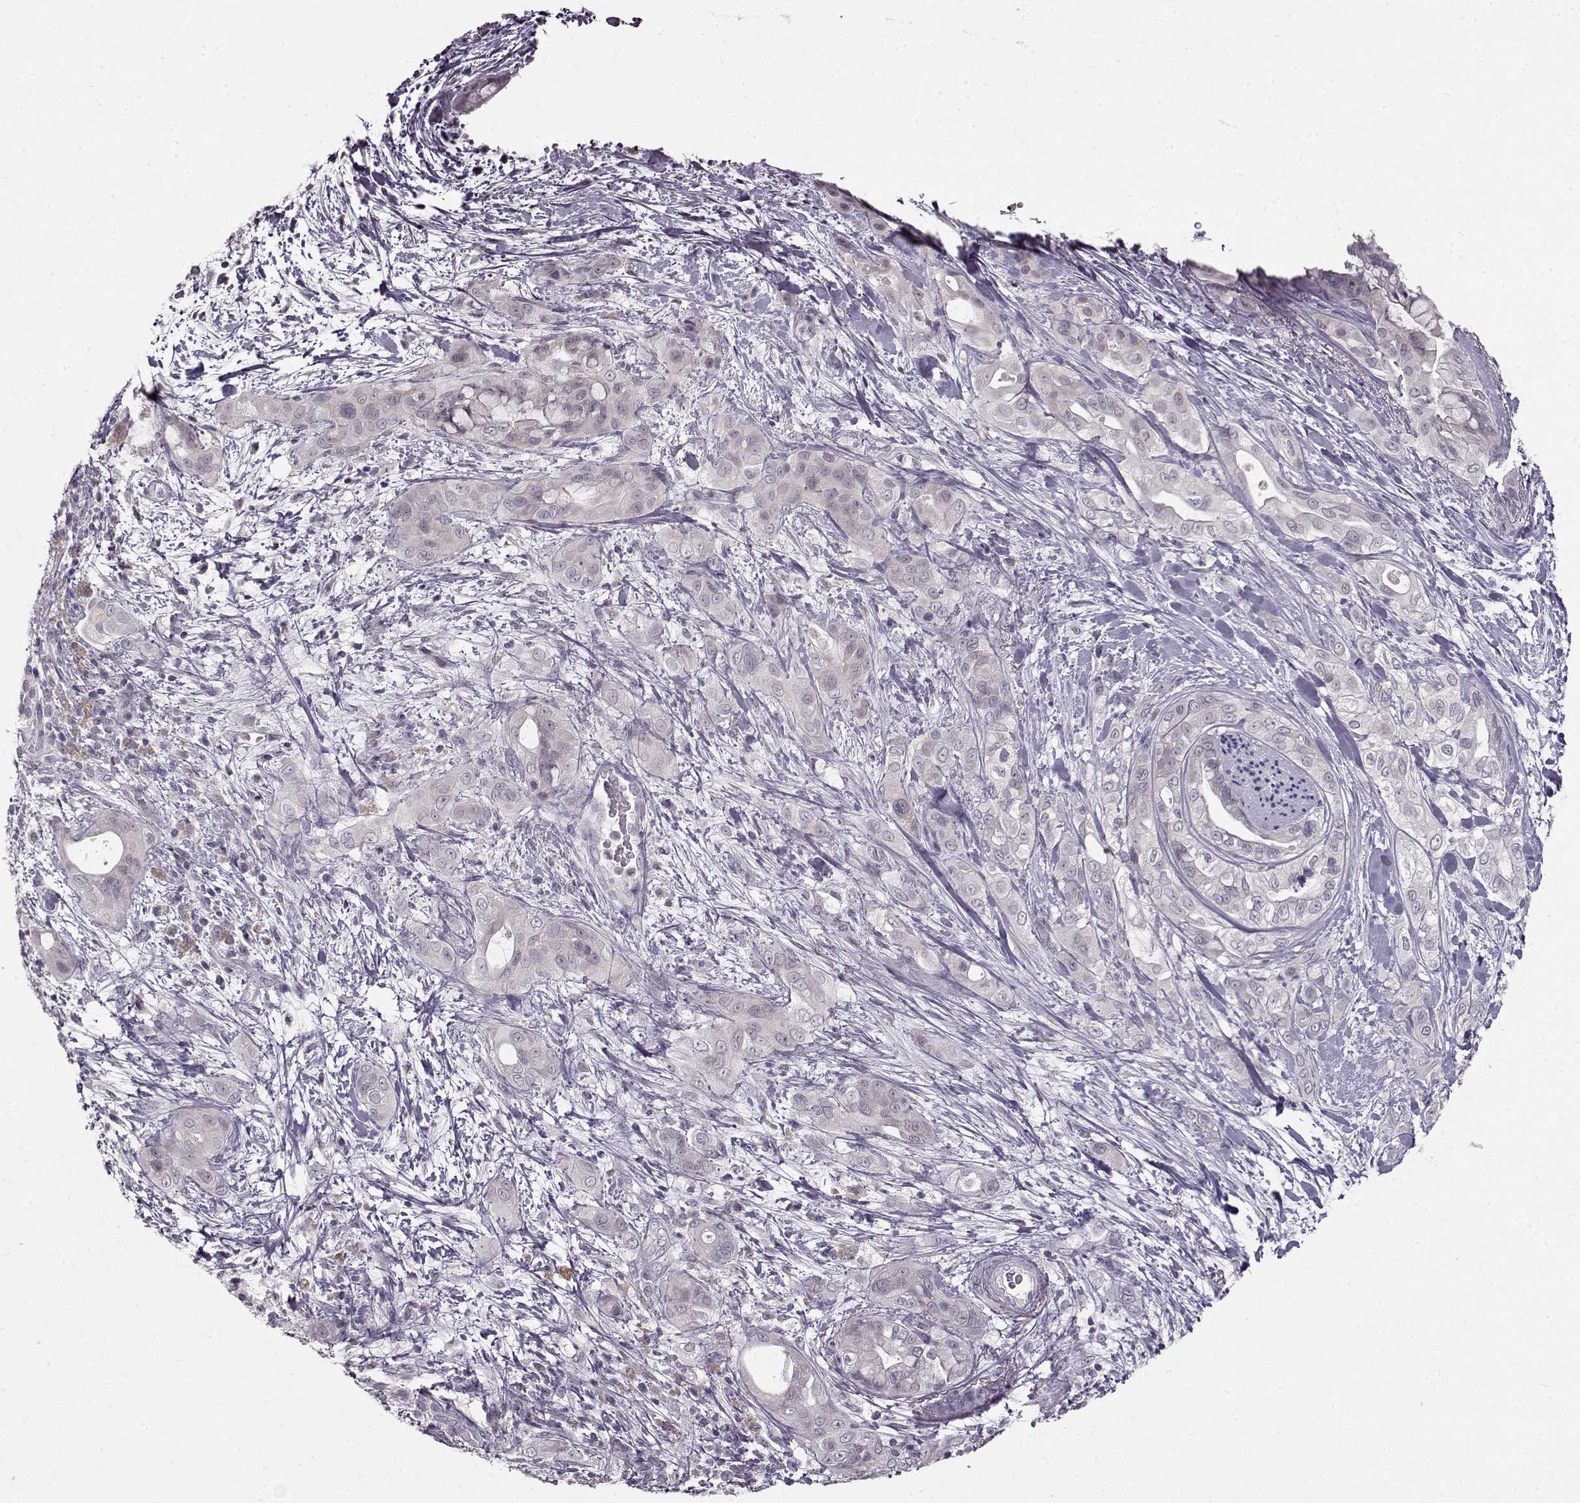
{"staining": {"intensity": "negative", "quantity": "none", "location": "none"}, "tissue": "pancreatic cancer", "cell_type": "Tumor cells", "image_type": "cancer", "snomed": [{"axis": "morphology", "description": "Adenocarcinoma, NOS"}, {"axis": "topography", "description": "Pancreas"}], "caption": "The photomicrograph exhibits no significant positivity in tumor cells of pancreatic cancer (adenocarcinoma). (Brightfield microscopy of DAB (3,3'-diaminobenzidine) immunohistochemistry (IHC) at high magnification).", "gene": "RP1L1", "patient": {"sex": "male", "age": 71}}